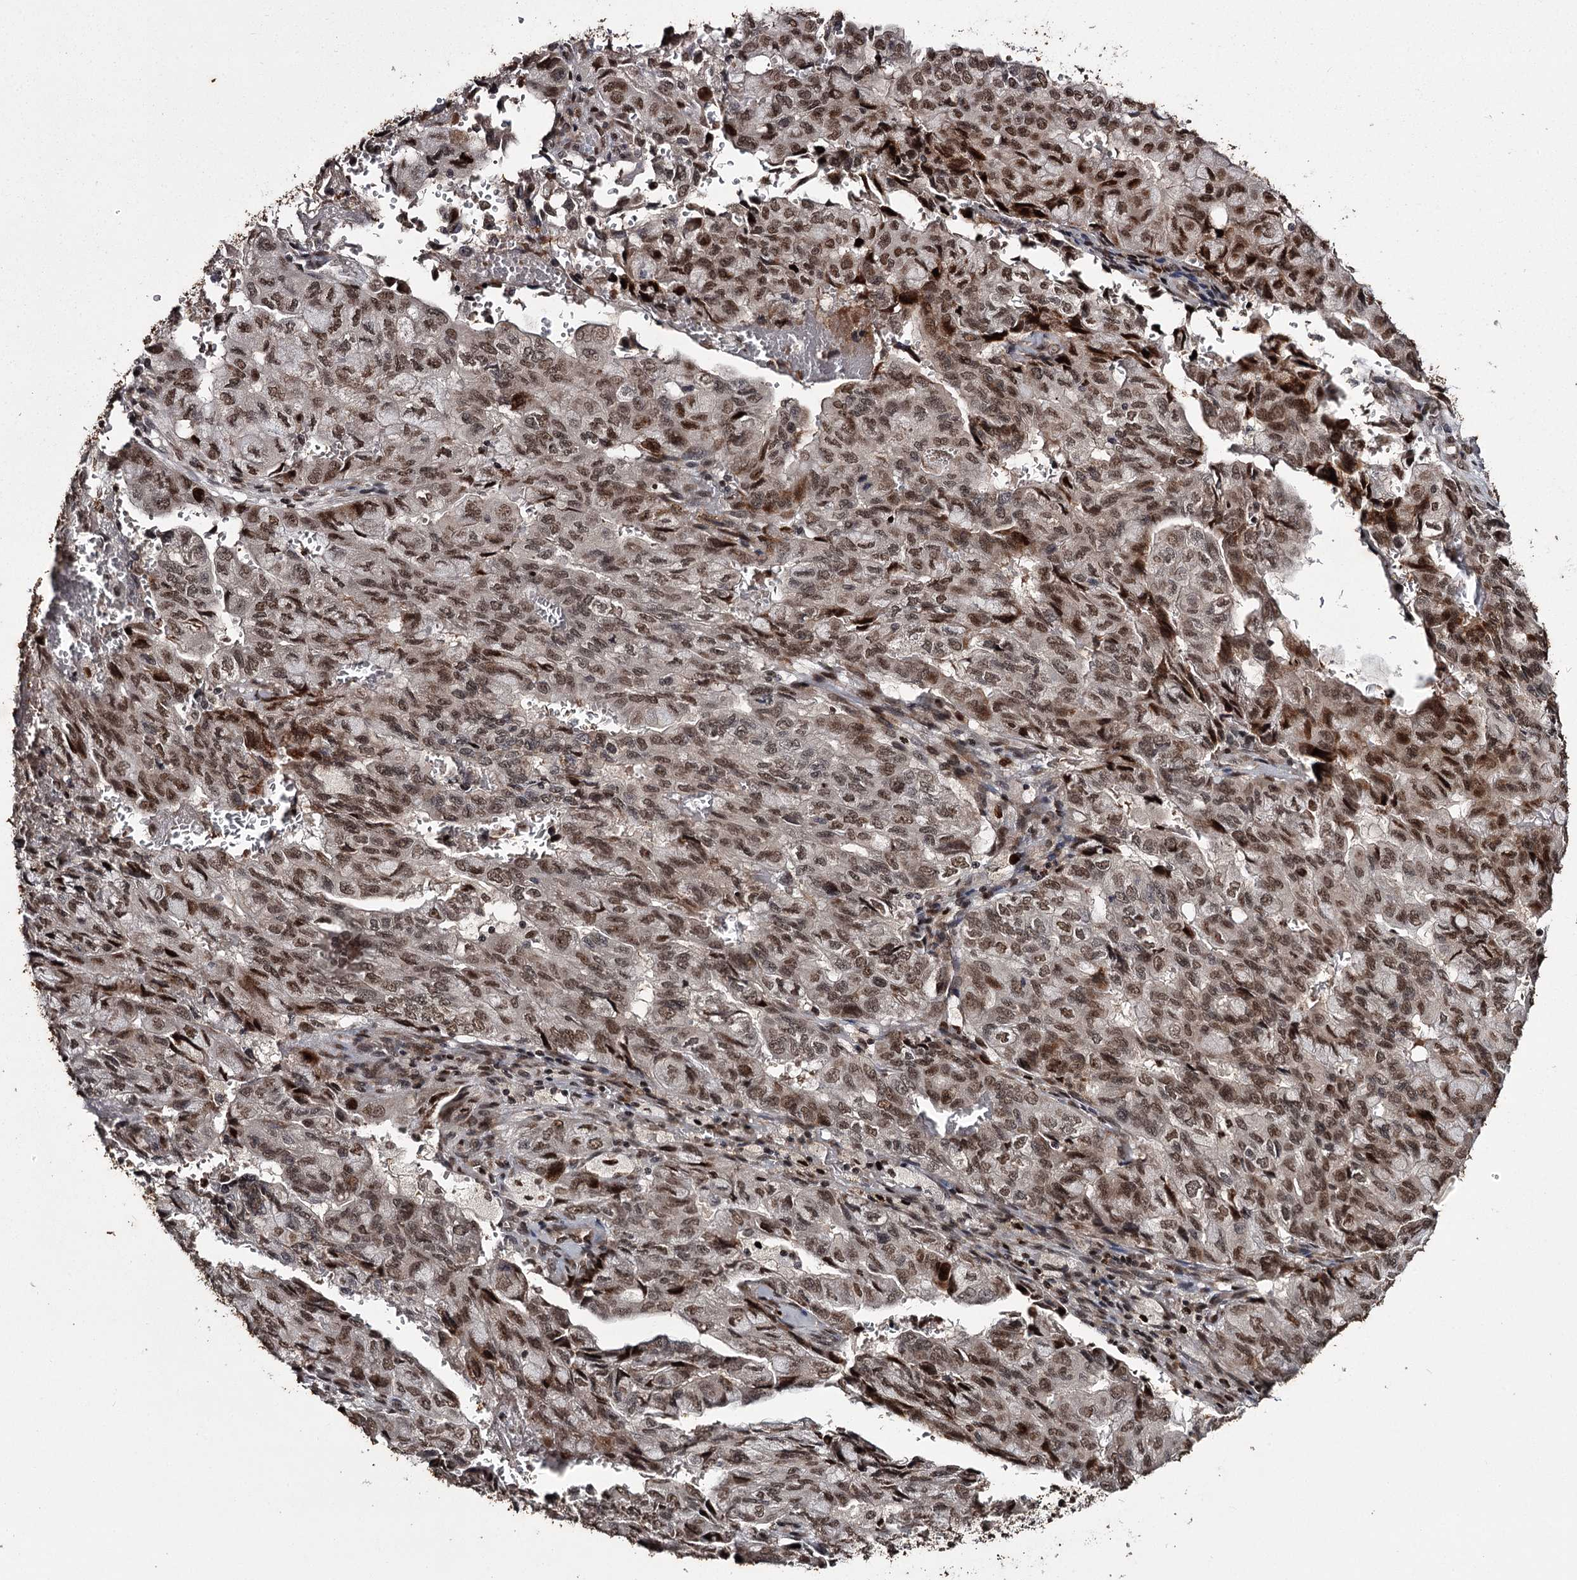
{"staining": {"intensity": "moderate", "quantity": ">75%", "location": "nuclear"}, "tissue": "pancreatic cancer", "cell_type": "Tumor cells", "image_type": "cancer", "snomed": [{"axis": "morphology", "description": "Adenocarcinoma, NOS"}, {"axis": "topography", "description": "Pancreas"}], "caption": "This is an image of immunohistochemistry (IHC) staining of pancreatic cancer (adenocarcinoma), which shows moderate positivity in the nuclear of tumor cells.", "gene": "THYN1", "patient": {"sex": "male", "age": 59}}